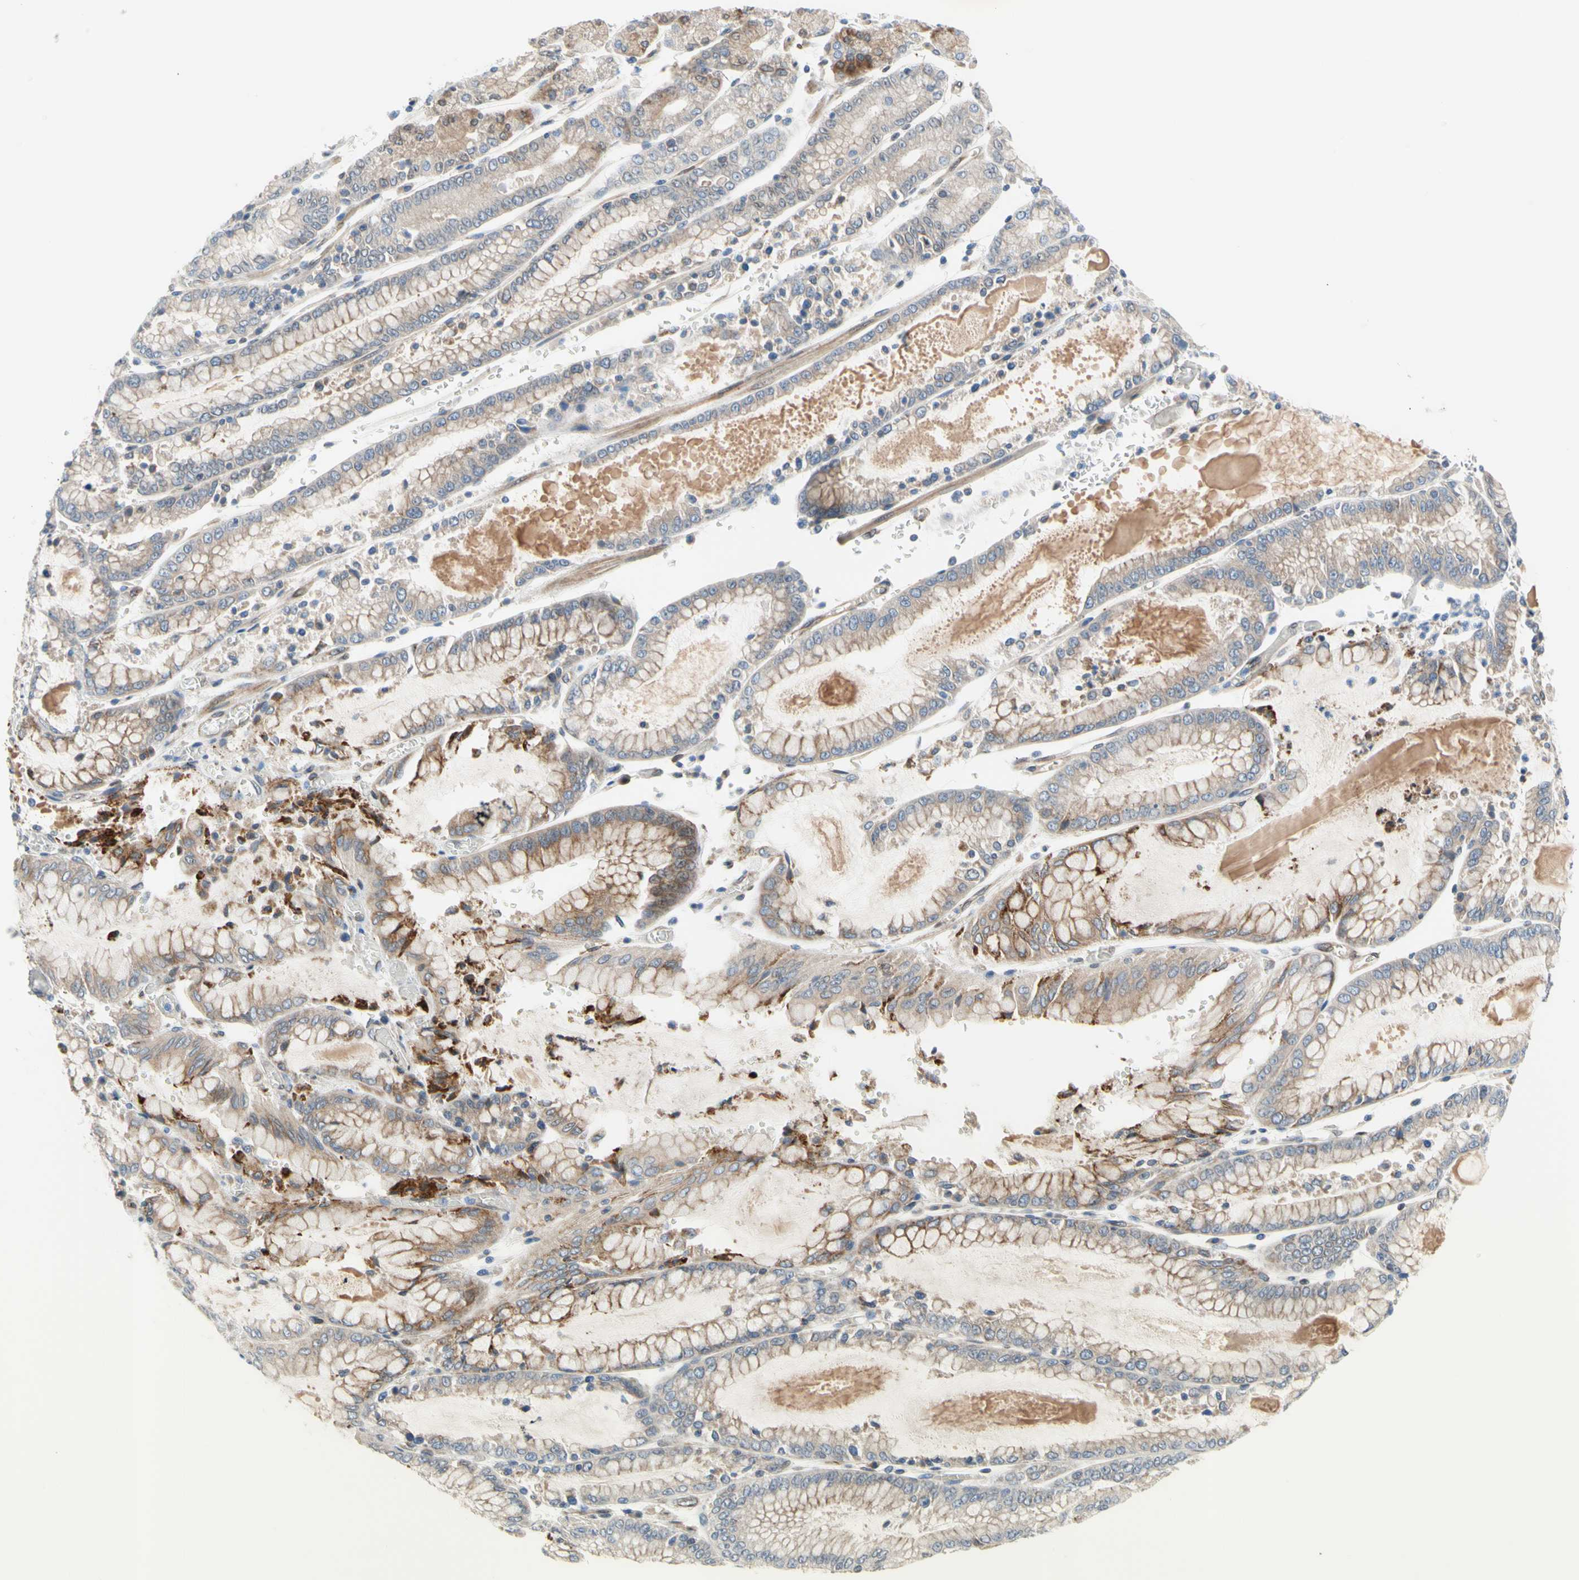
{"staining": {"intensity": "weak", "quantity": ">75%", "location": "cytoplasmic/membranous"}, "tissue": "stomach cancer", "cell_type": "Tumor cells", "image_type": "cancer", "snomed": [{"axis": "morphology", "description": "Normal tissue, NOS"}, {"axis": "morphology", "description": "Adenocarcinoma, NOS"}, {"axis": "topography", "description": "Stomach, upper"}, {"axis": "topography", "description": "Stomach"}], "caption": "Stomach cancer stained for a protein (brown) exhibits weak cytoplasmic/membranous positive expression in approximately >75% of tumor cells.", "gene": "TRAF2", "patient": {"sex": "male", "age": 76}}